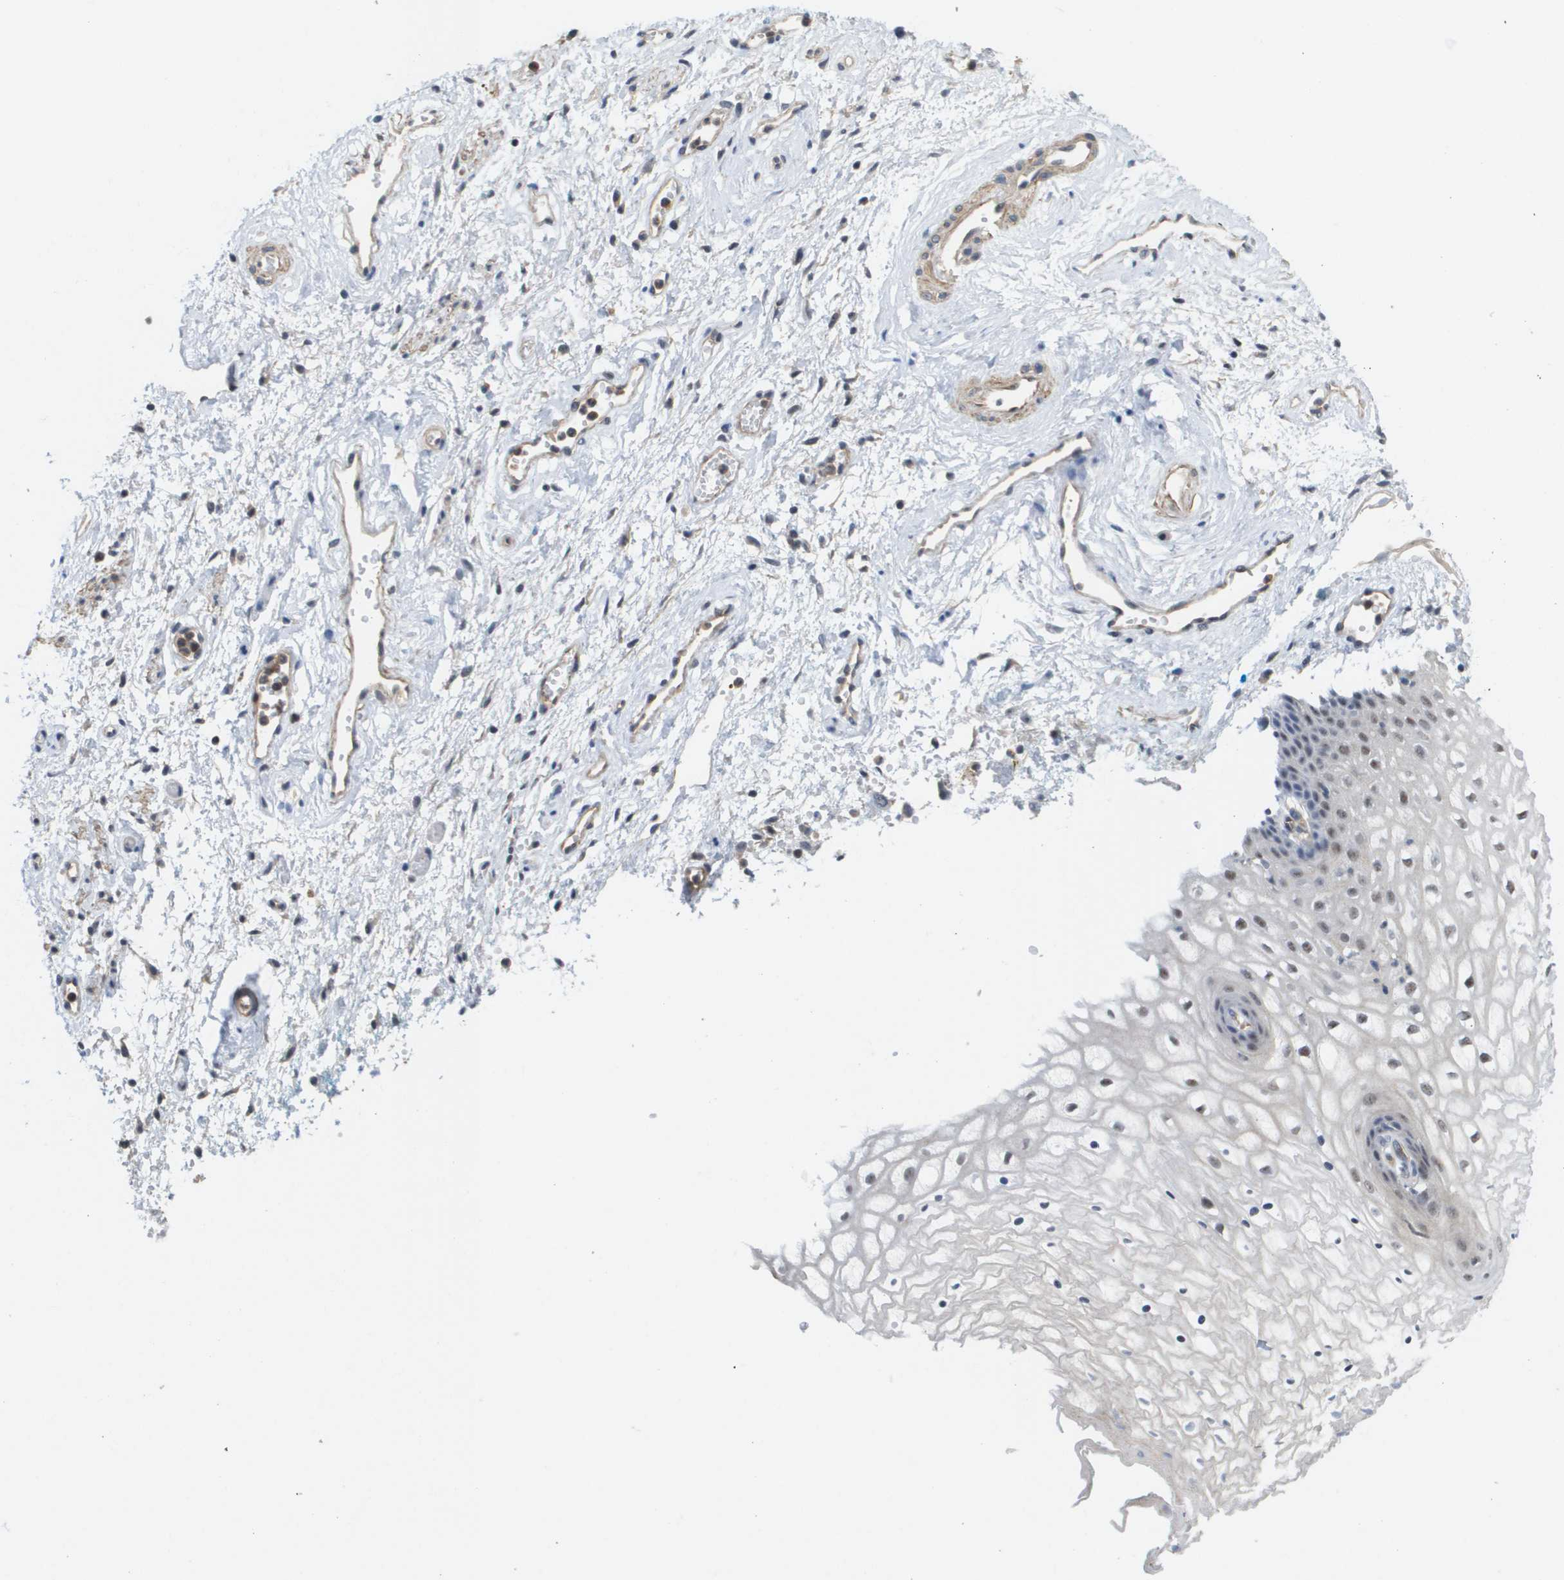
{"staining": {"intensity": "weak", "quantity": "<25%", "location": "nuclear"}, "tissue": "vagina", "cell_type": "Squamous epithelial cells", "image_type": "normal", "snomed": [{"axis": "morphology", "description": "Normal tissue, NOS"}, {"axis": "topography", "description": "Vagina"}], "caption": "Immunohistochemical staining of benign human vagina shows no significant expression in squamous epithelial cells.", "gene": "RNF112", "patient": {"sex": "female", "age": 34}}